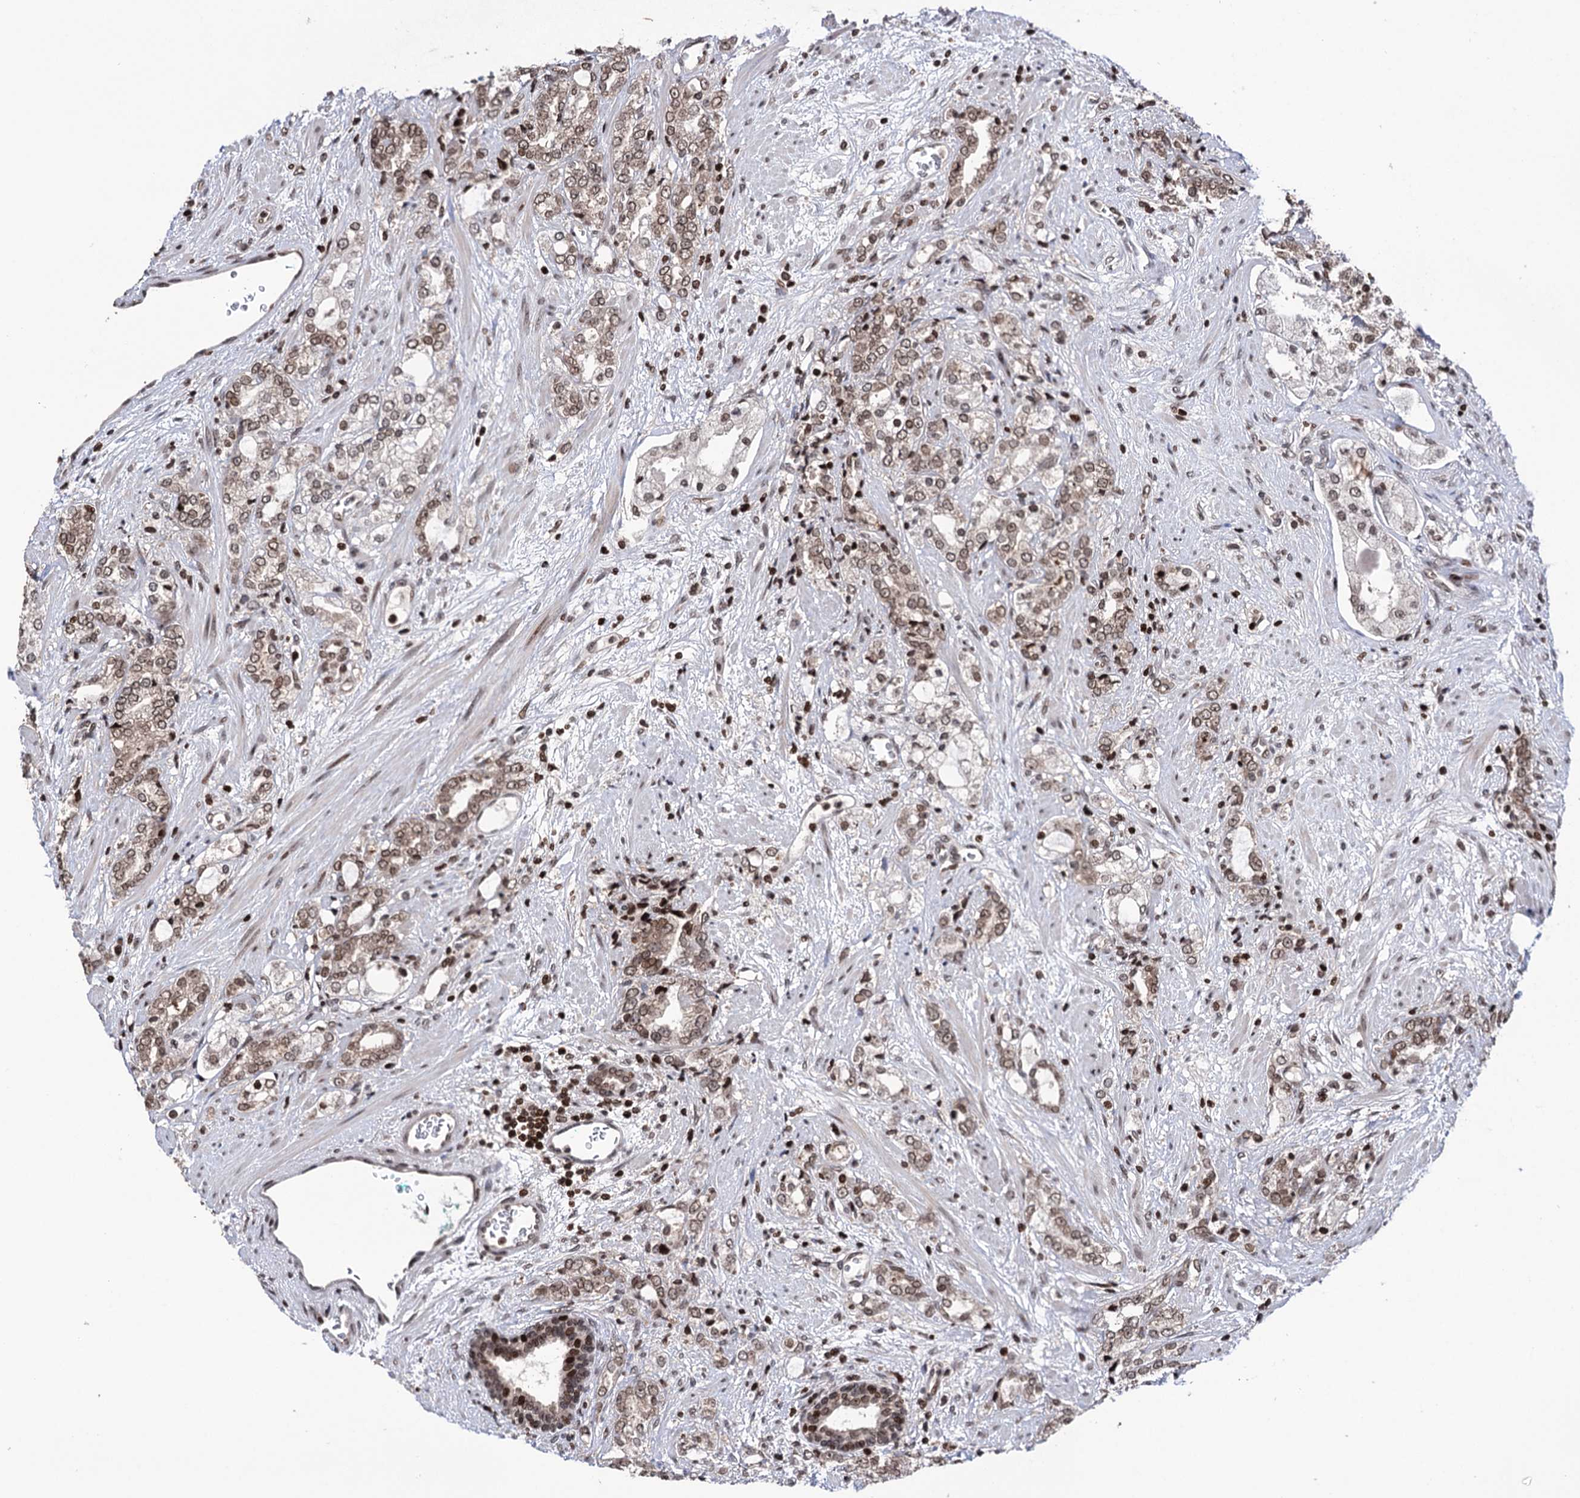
{"staining": {"intensity": "moderate", "quantity": ">75%", "location": "nuclear"}, "tissue": "prostate cancer", "cell_type": "Tumor cells", "image_type": "cancer", "snomed": [{"axis": "morphology", "description": "Adenocarcinoma, High grade"}, {"axis": "topography", "description": "Prostate"}], "caption": "Tumor cells display medium levels of moderate nuclear expression in approximately >75% of cells in high-grade adenocarcinoma (prostate).", "gene": "CCDC77", "patient": {"sex": "male", "age": 64}}